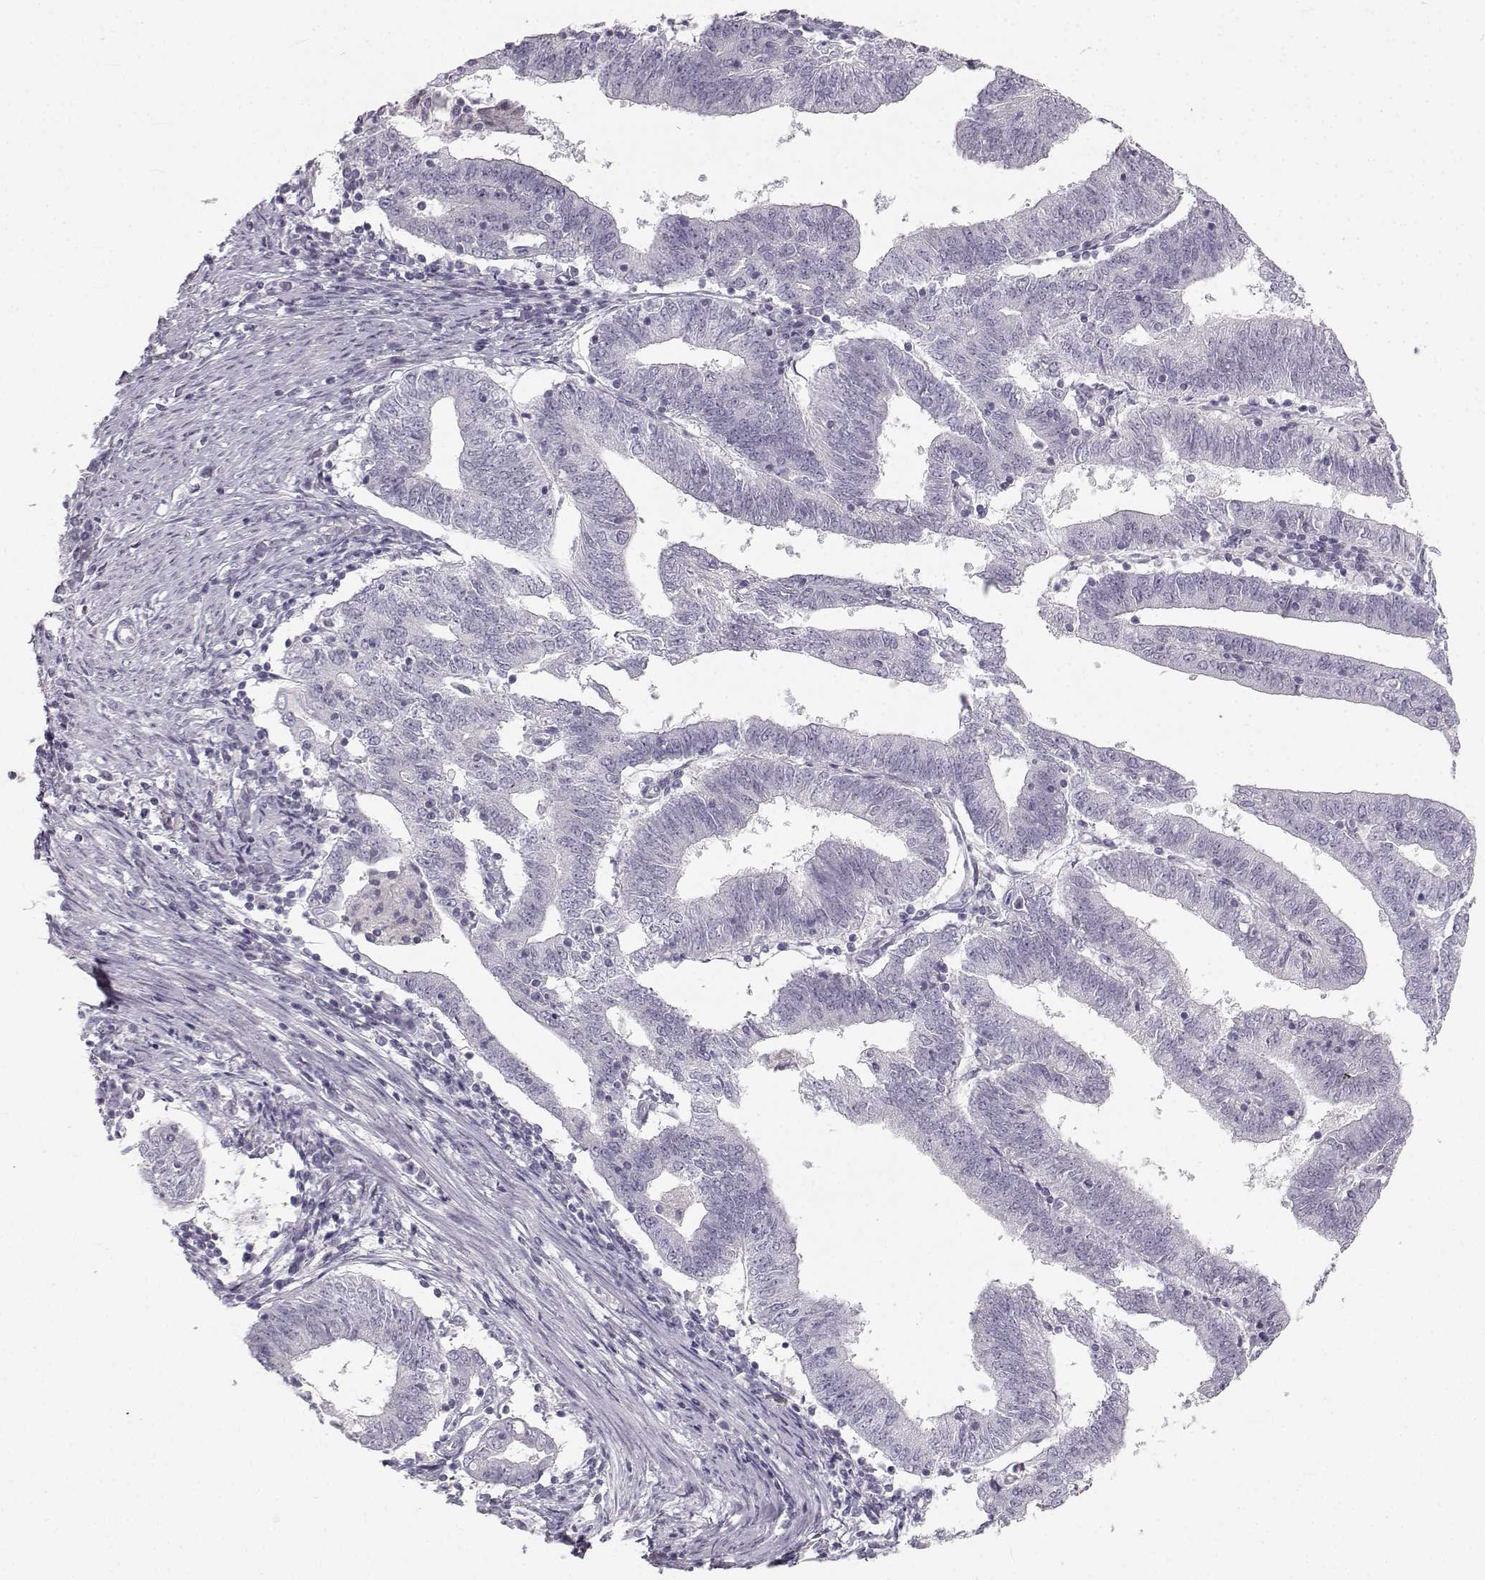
{"staining": {"intensity": "negative", "quantity": "none", "location": "none"}, "tissue": "endometrial cancer", "cell_type": "Tumor cells", "image_type": "cancer", "snomed": [{"axis": "morphology", "description": "Adenocarcinoma, NOS"}, {"axis": "topography", "description": "Endometrium"}], "caption": "This is a micrograph of immunohistochemistry staining of endometrial adenocarcinoma, which shows no positivity in tumor cells.", "gene": "OIP5", "patient": {"sex": "female", "age": 82}}